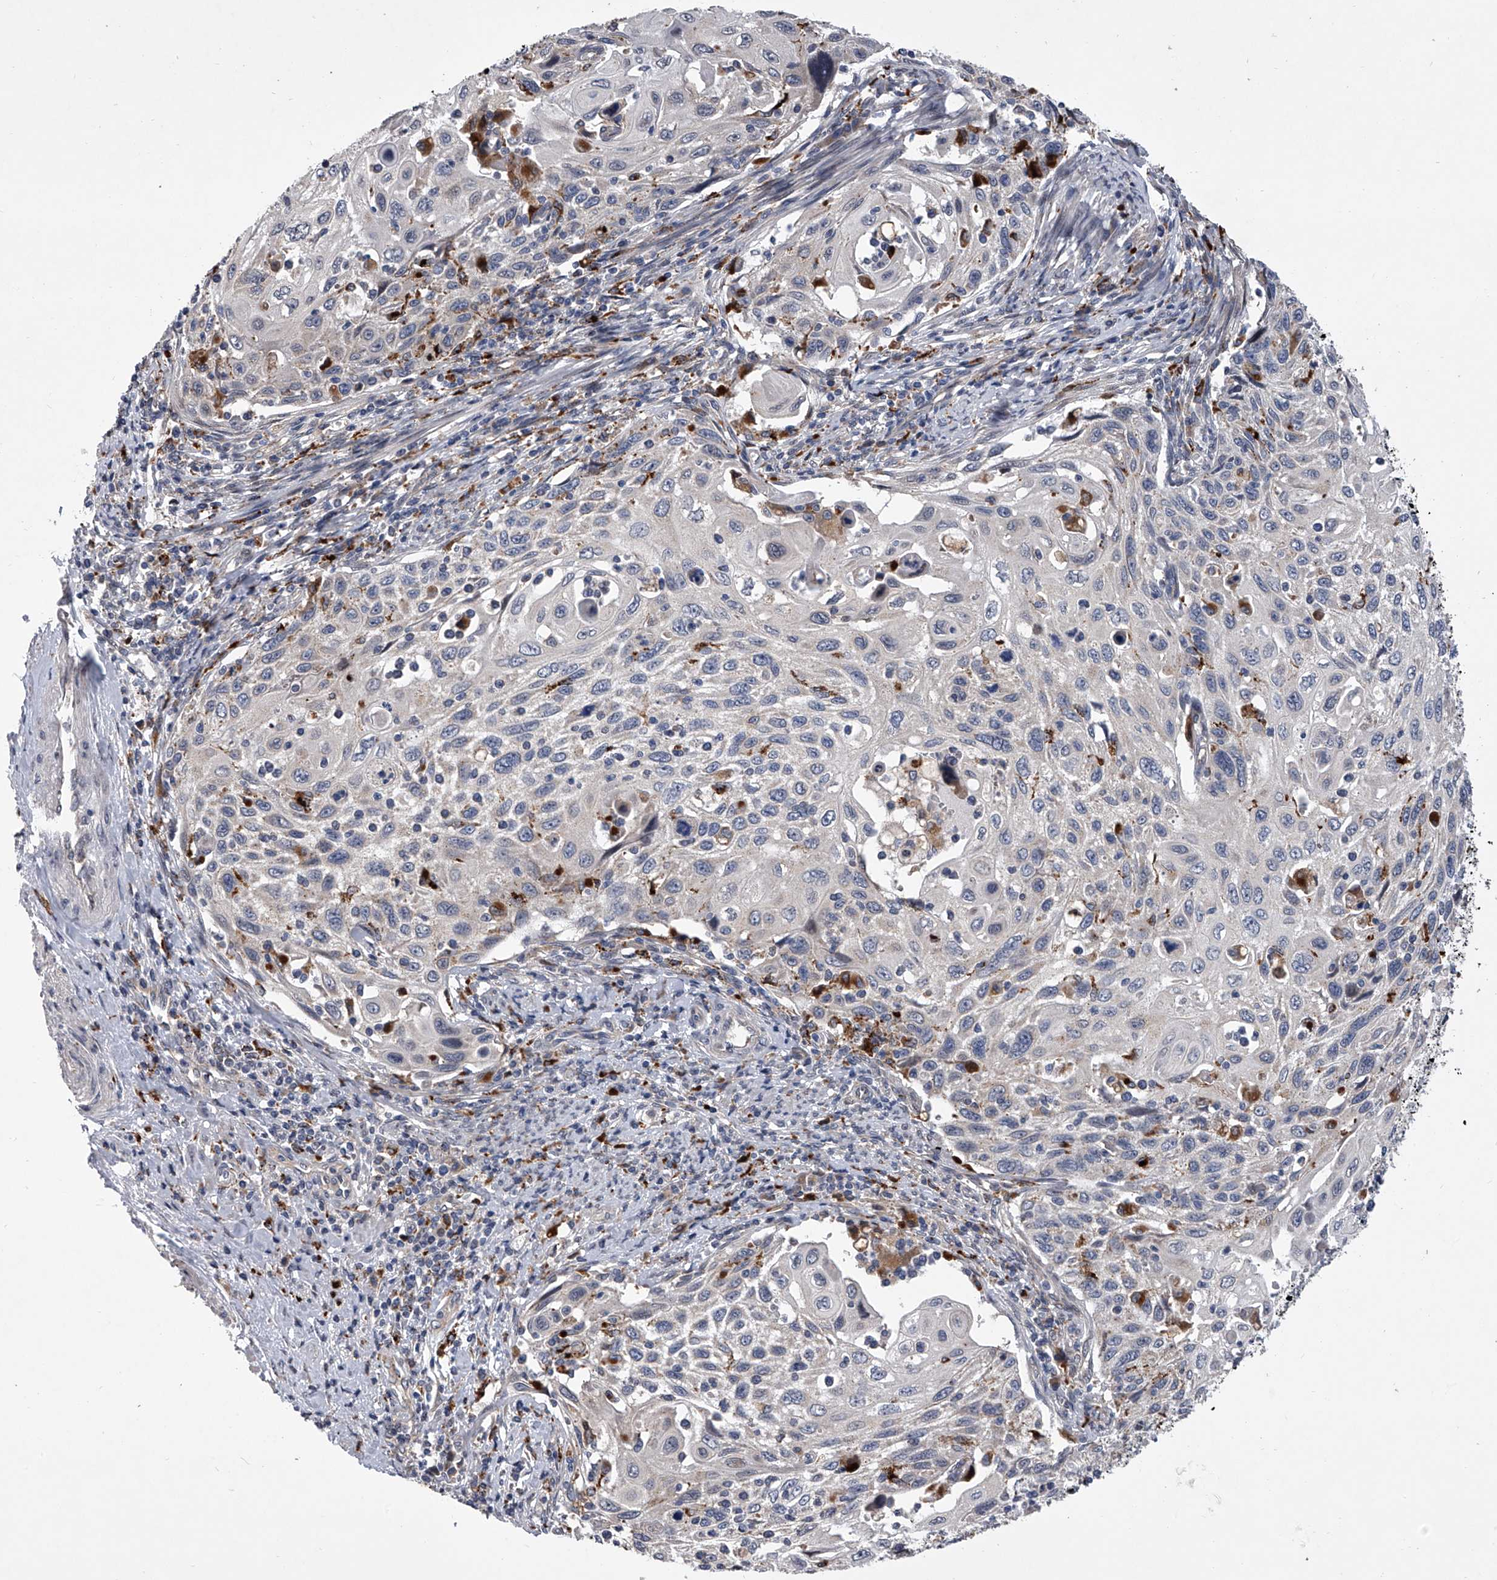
{"staining": {"intensity": "negative", "quantity": "none", "location": "none"}, "tissue": "cervical cancer", "cell_type": "Tumor cells", "image_type": "cancer", "snomed": [{"axis": "morphology", "description": "Squamous cell carcinoma, NOS"}, {"axis": "topography", "description": "Cervix"}], "caption": "Immunohistochemistry (IHC) photomicrograph of neoplastic tissue: human cervical squamous cell carcinoma stained with DAB reveals no significant protein positivity in tumor cells. The staining is performed using DAB brown chromogen with nuclei counter-stained in using hematoxylin.", "gene": "TRIM8", "patient": {"sex": "female", "age": 70}}